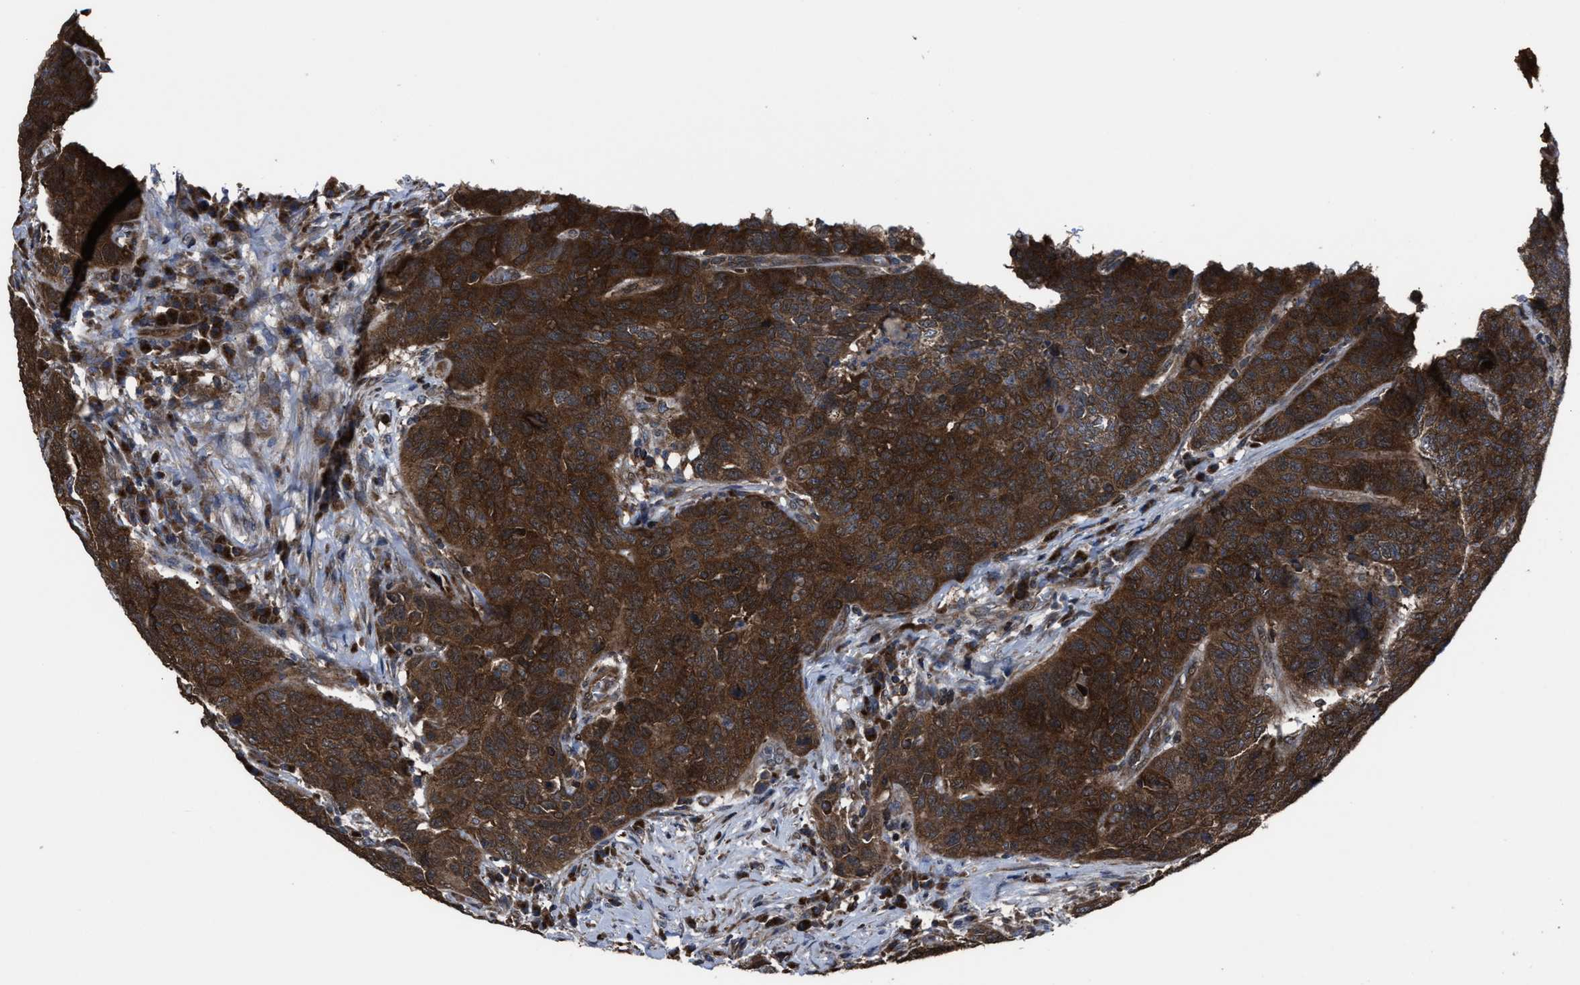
{"staining": {"intensity": "strong", "quantity": ">75%", "location": "cytoplasmic/membranous"}, "tissue": "head and neck cancer", "cell_type": "Tumor cells", "image_type": "cancer", "snomed": [{"axis": "morphology", "description": "Squamous cell carcinoma, NOS"}, {"axis": "topography", "description": "Head-Neck"}], "caption": "Immunohistochemical staining of human head and neck squamous cell carcinoma reveals high levels of strong cytoplasmic/membranous protein expression in approximately >75% of tumor cells.", "gene": "PASK", "patient": {"sex": "male", "age": 66}}